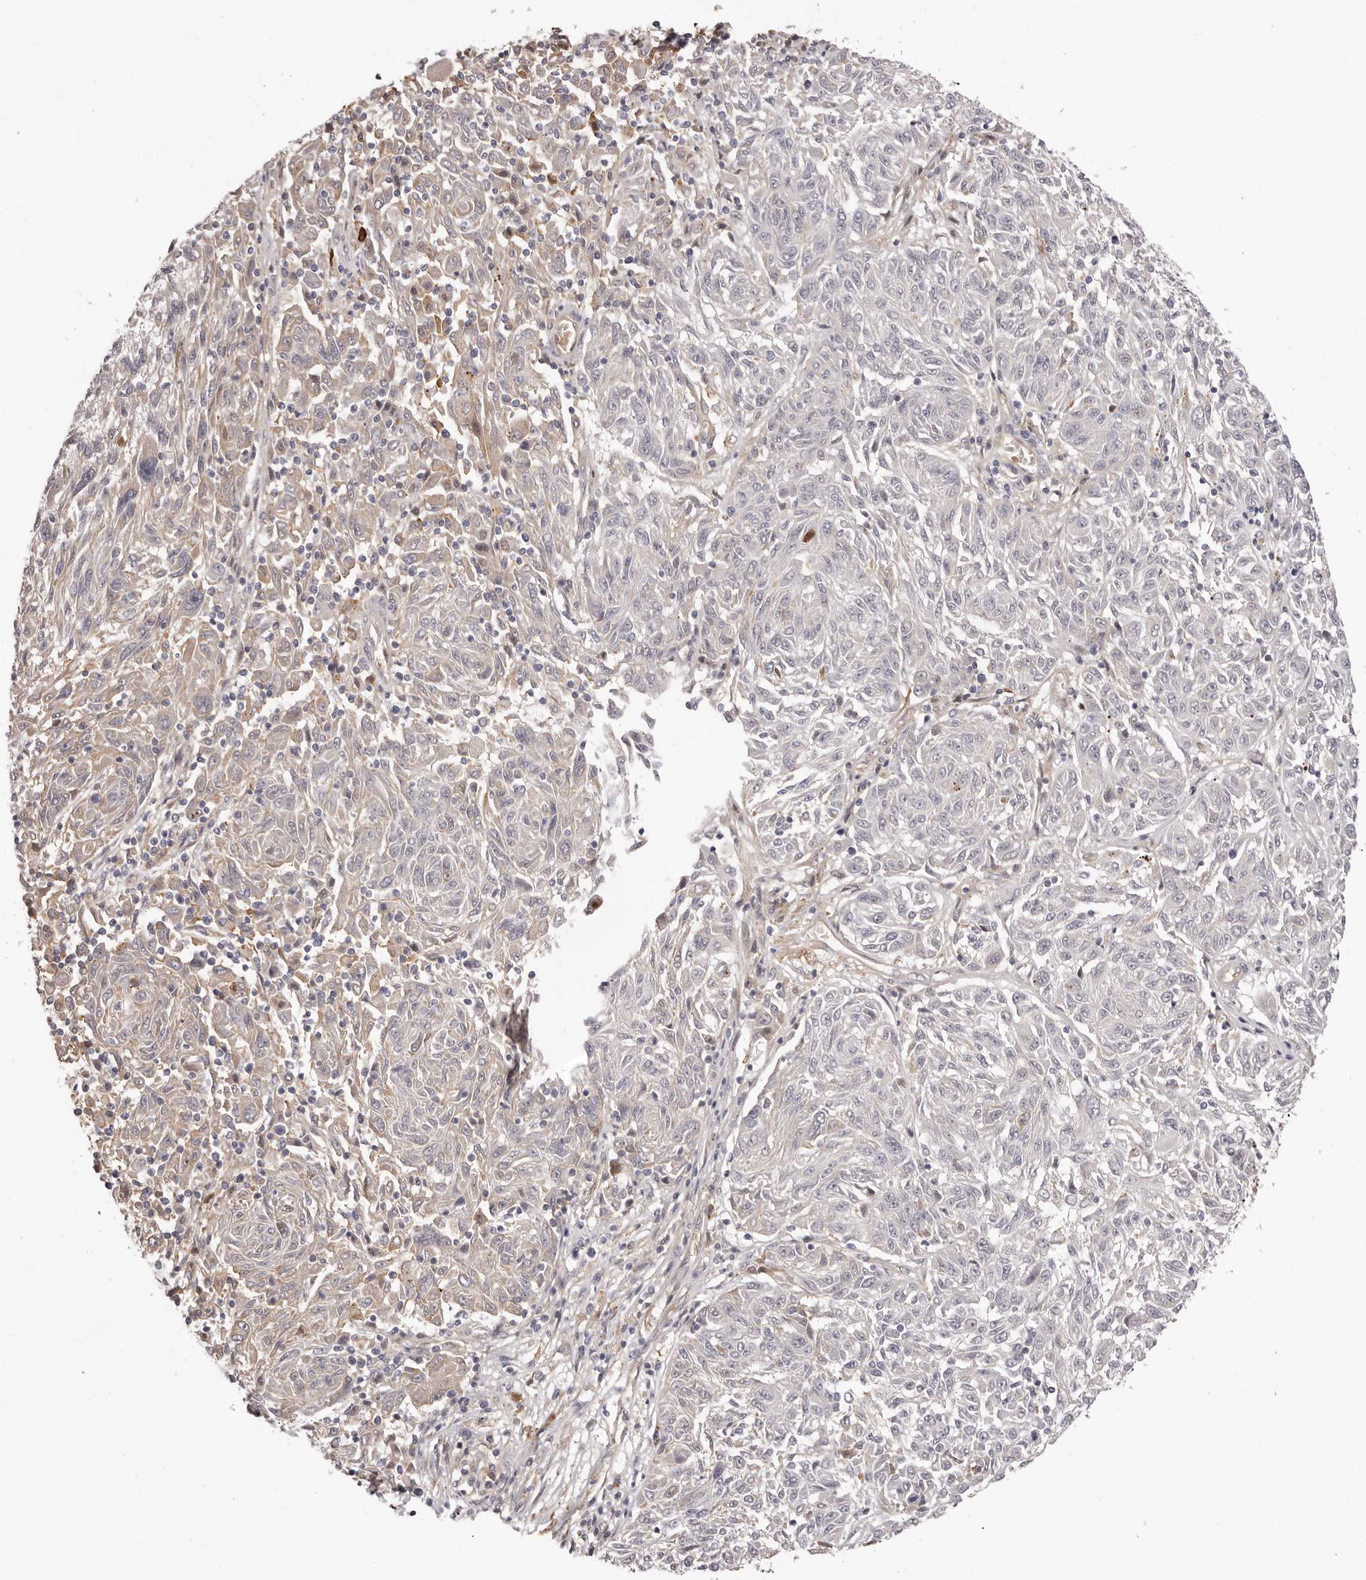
{"staining": {"intensity": "negative", "quantity": "none", "location": "none"}, "tissue": "melanoma", "cell_type": "Tumor cells", "image_type": "cancer", "snomed": [{"axis": "morphology", "description": "Malignant melanoma, NOS"}, {"axis": "topography", "description": "Skin"}], "caption": "This is an IHC image of human malignant melanoma. There is no staining in tumor cells.", "gene": "OTUD3", "patient": {"sex": "male", "age": 53}}